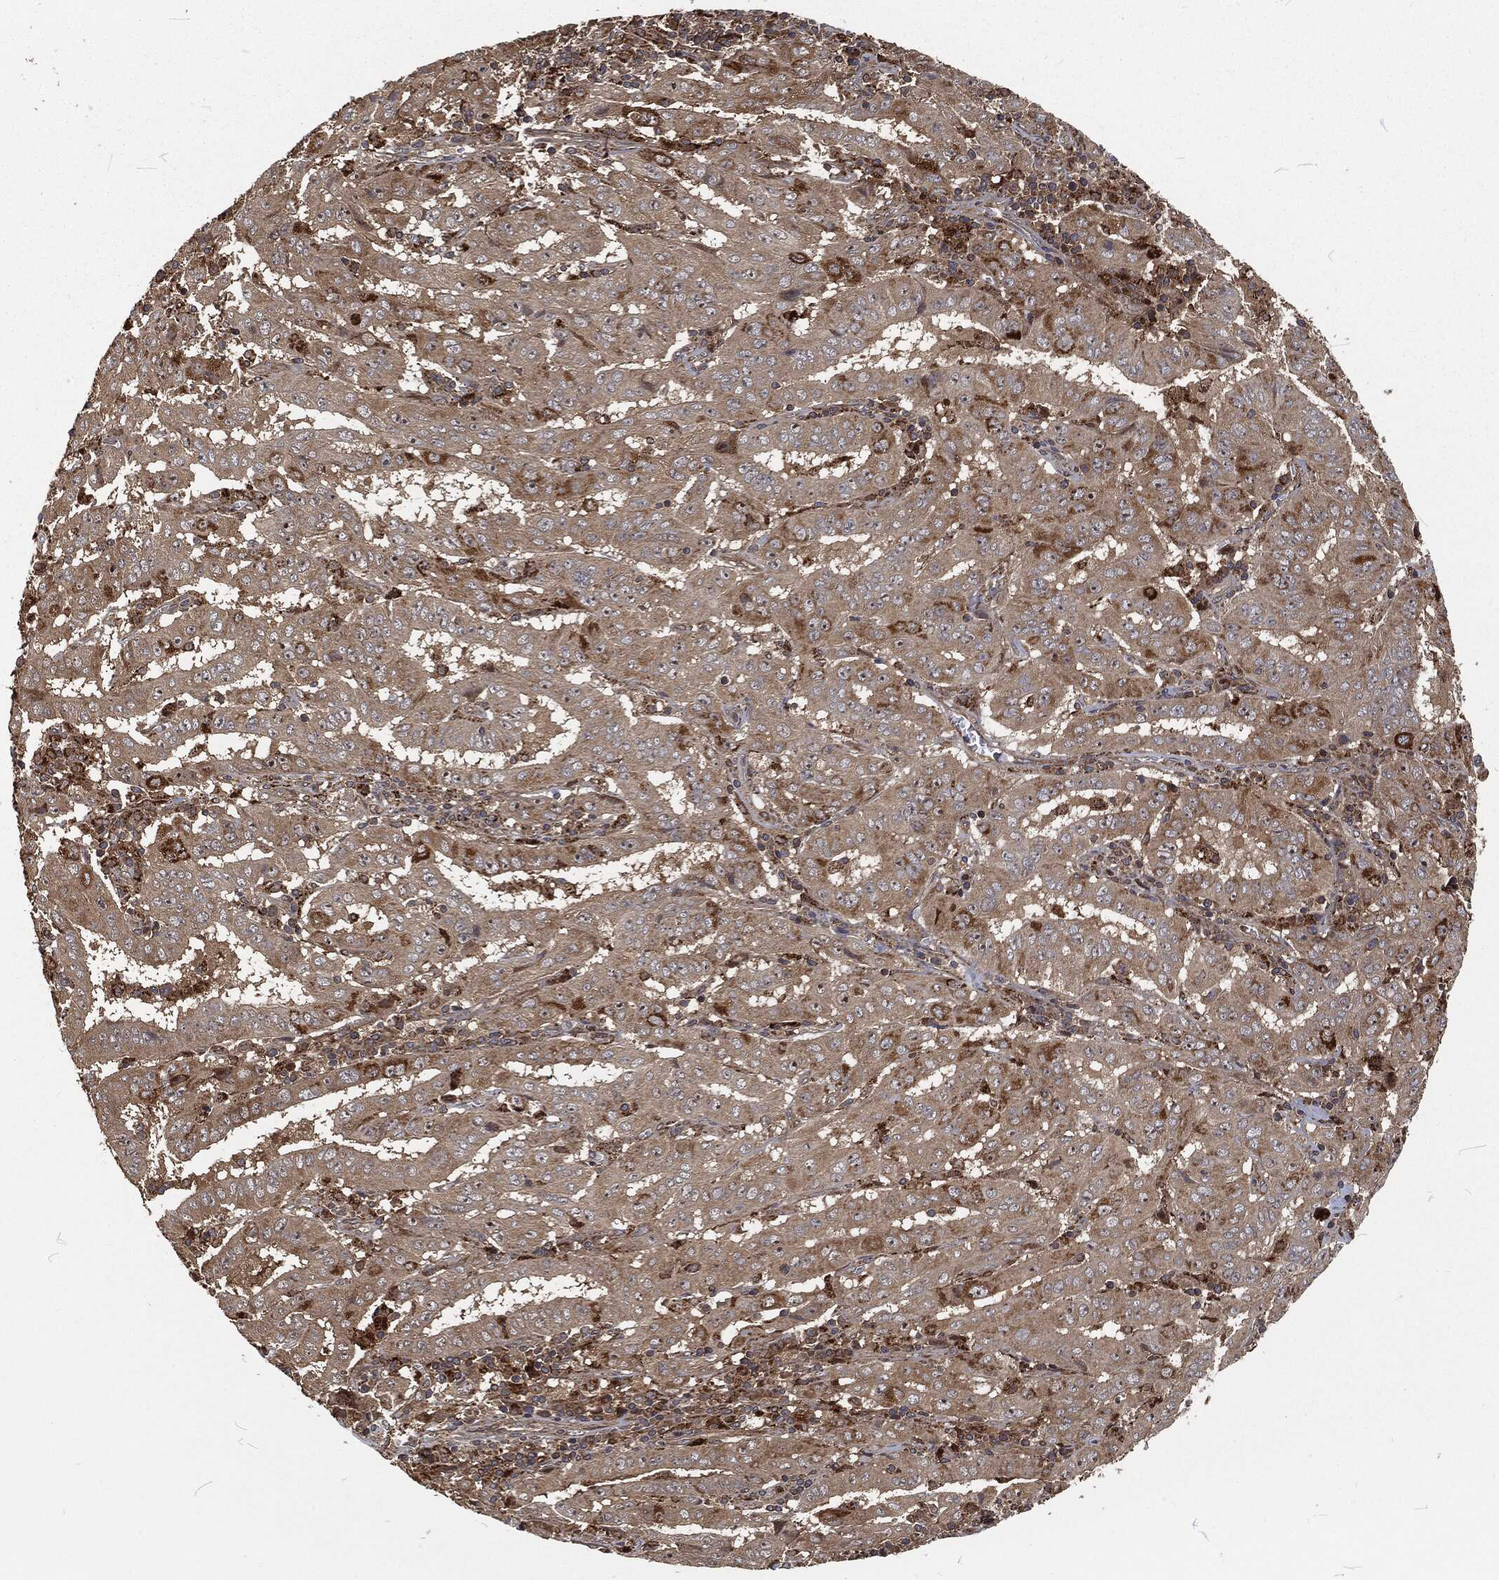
{"staining": {"intensity": "strong", "quantity": "25%-75%", "location": "cytoplasmic/membranous"}, "tissue": "pancreatic cancer", "cell_type": "Tumor cells", "image_type": "cancer", "snomed": [{"axis": "morphology", "description": "Adenocarcinoma, NOS"}, {"axis": "topography", "description": "Pancreas"}], "caption": "The photomicrograph reveals a brown stain indicating the presence of a protein in the cytoplasmic/membranous of tumor cells in pancreatic cancer (adenocarcinoma).", "gene": "RFTN1", "patient": {"sex": "male", "age": 63}}